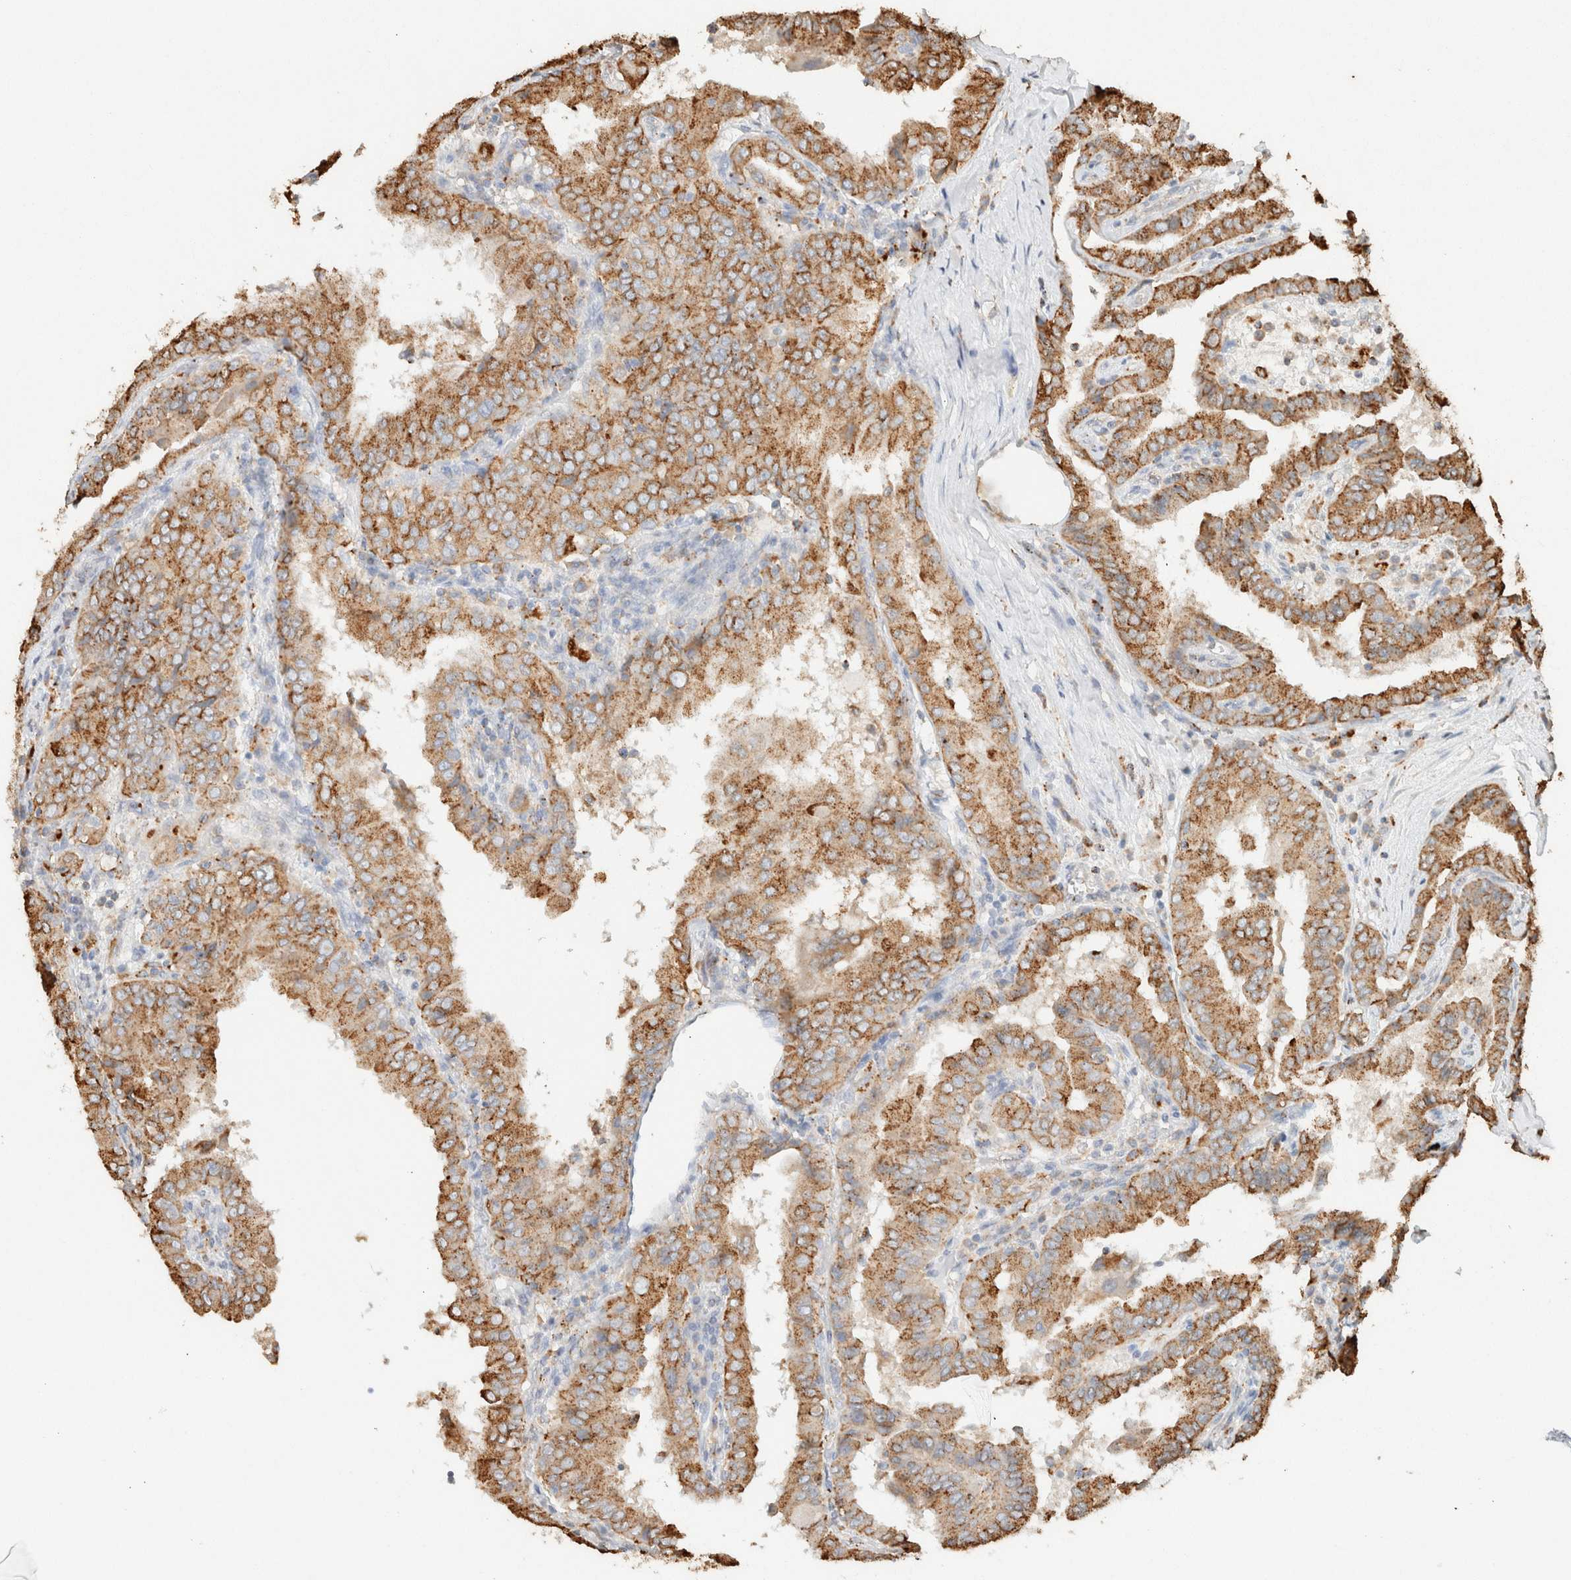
{"staining": {"intensity": "moderate", "quantity": ">75%", "location": "cytoplasmic/membranous"}, "tissue": "thyroid cancer", "cell_type": "Tumor cells", "image_type": "cancer", "snomed": [{"axis": "morphology", "description": "Papillary adenocarcinoma, NOS"}, {"axis": "topography", "description": "Thyroid gland"}], "caption": "Moderate cytoplasmic/membranous protein staining is identified in approximately >75% of tumor cells in papillary adenocarcinoma (thyroid).", "gene": "CTSC", "patient": {"sex": "male", "age": 33}}